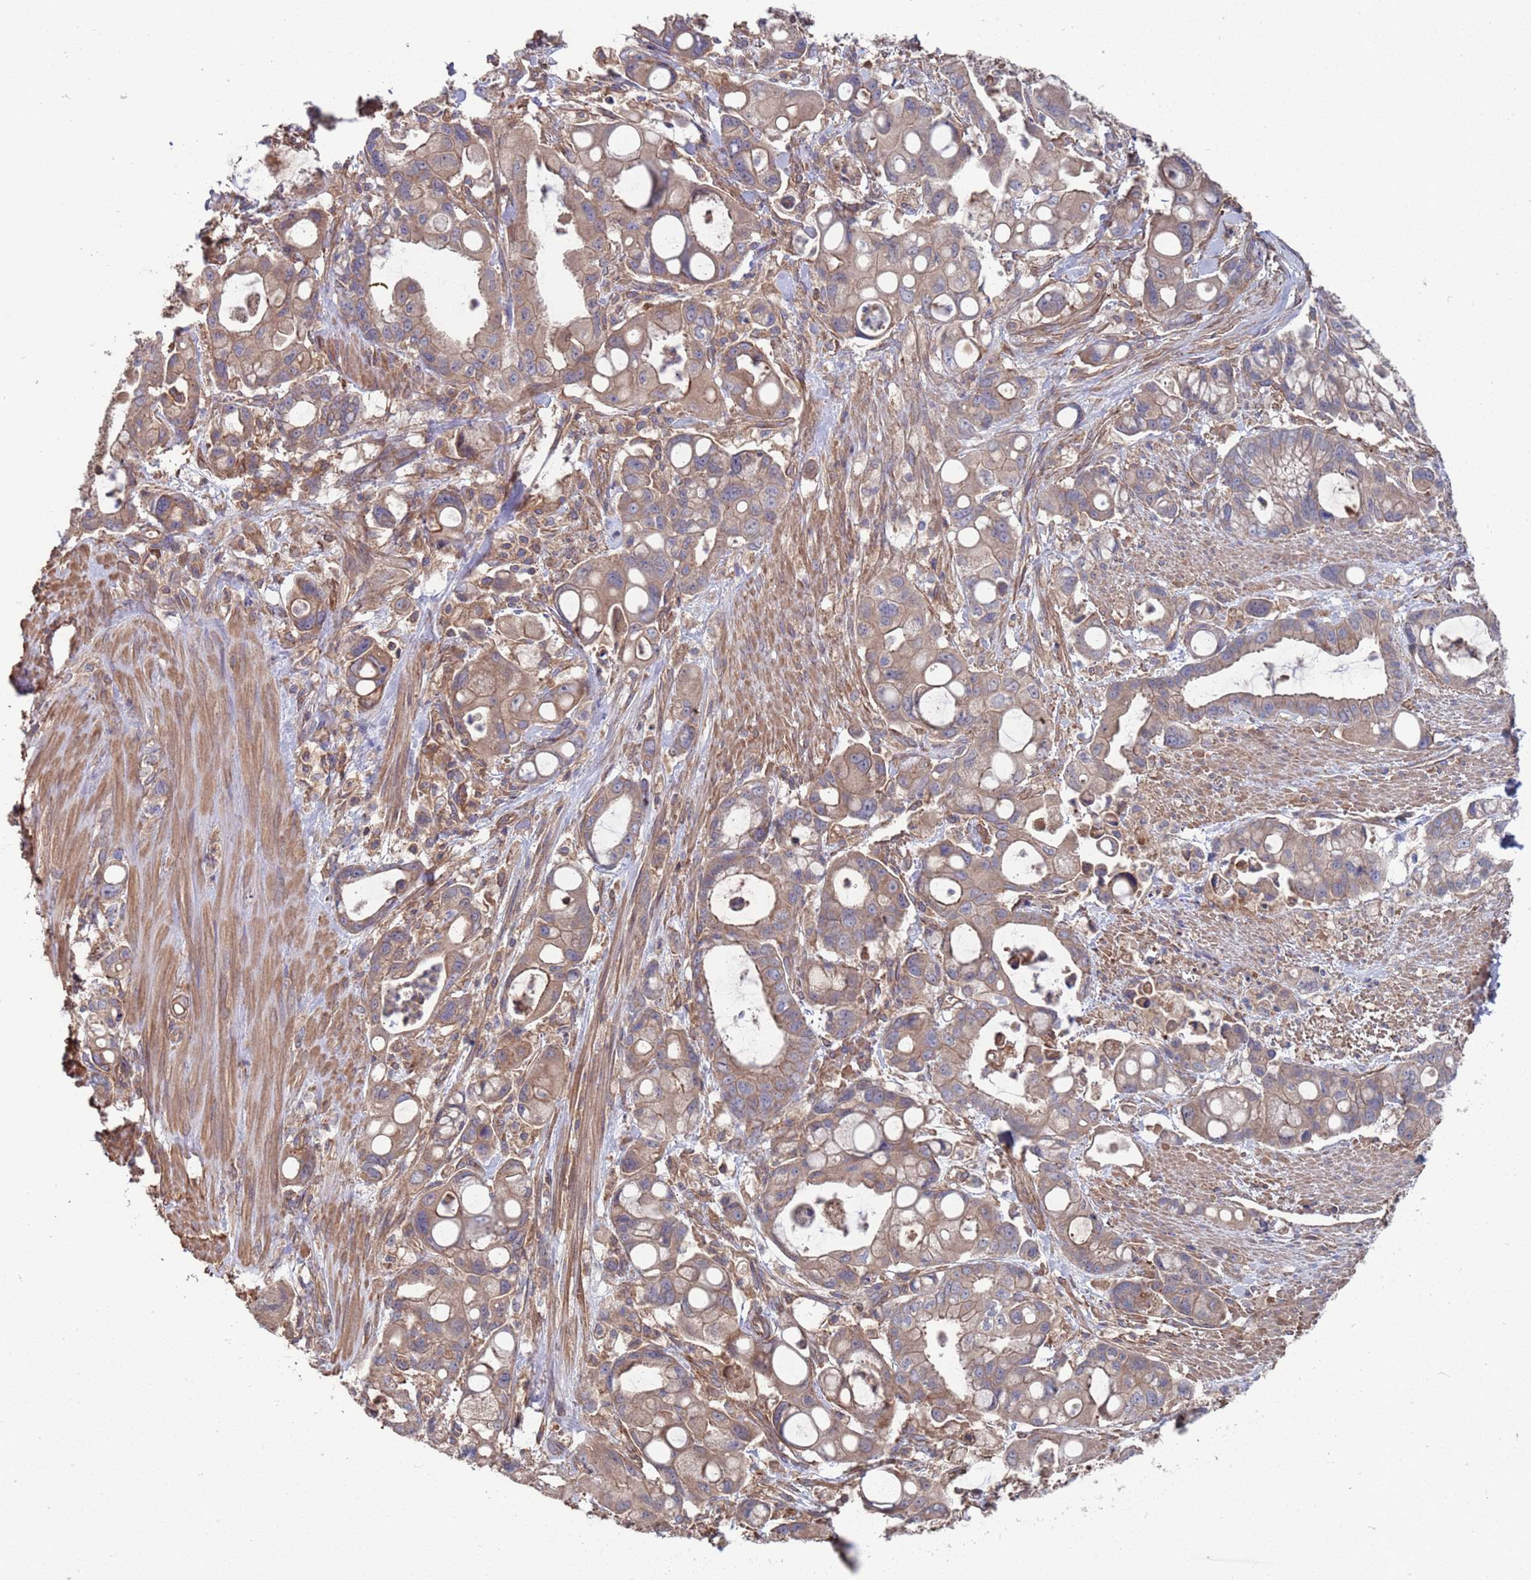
{"staining": {"intensity": "moderate", "quantity": ">75%", "location": "cytoplasmic/membranous"}, "tissue": "pancreatic cancer", "cell_type": "Tumor cells", "image_type": "cancer", "snomed": [{"axis": "morphology", "description": "Adenocarcinoma, NOS"}, {"axis": "topography", "description": "Pancreas"}], "caption": "Immunohistochemical staining of adenocarcinoma (pancreatic) shows moderate cytoplasmic/membranous protein staining in about >75% of tumor cells.", "gene": "PYCR1", "patient": {"sex": "male", "age": 68}}